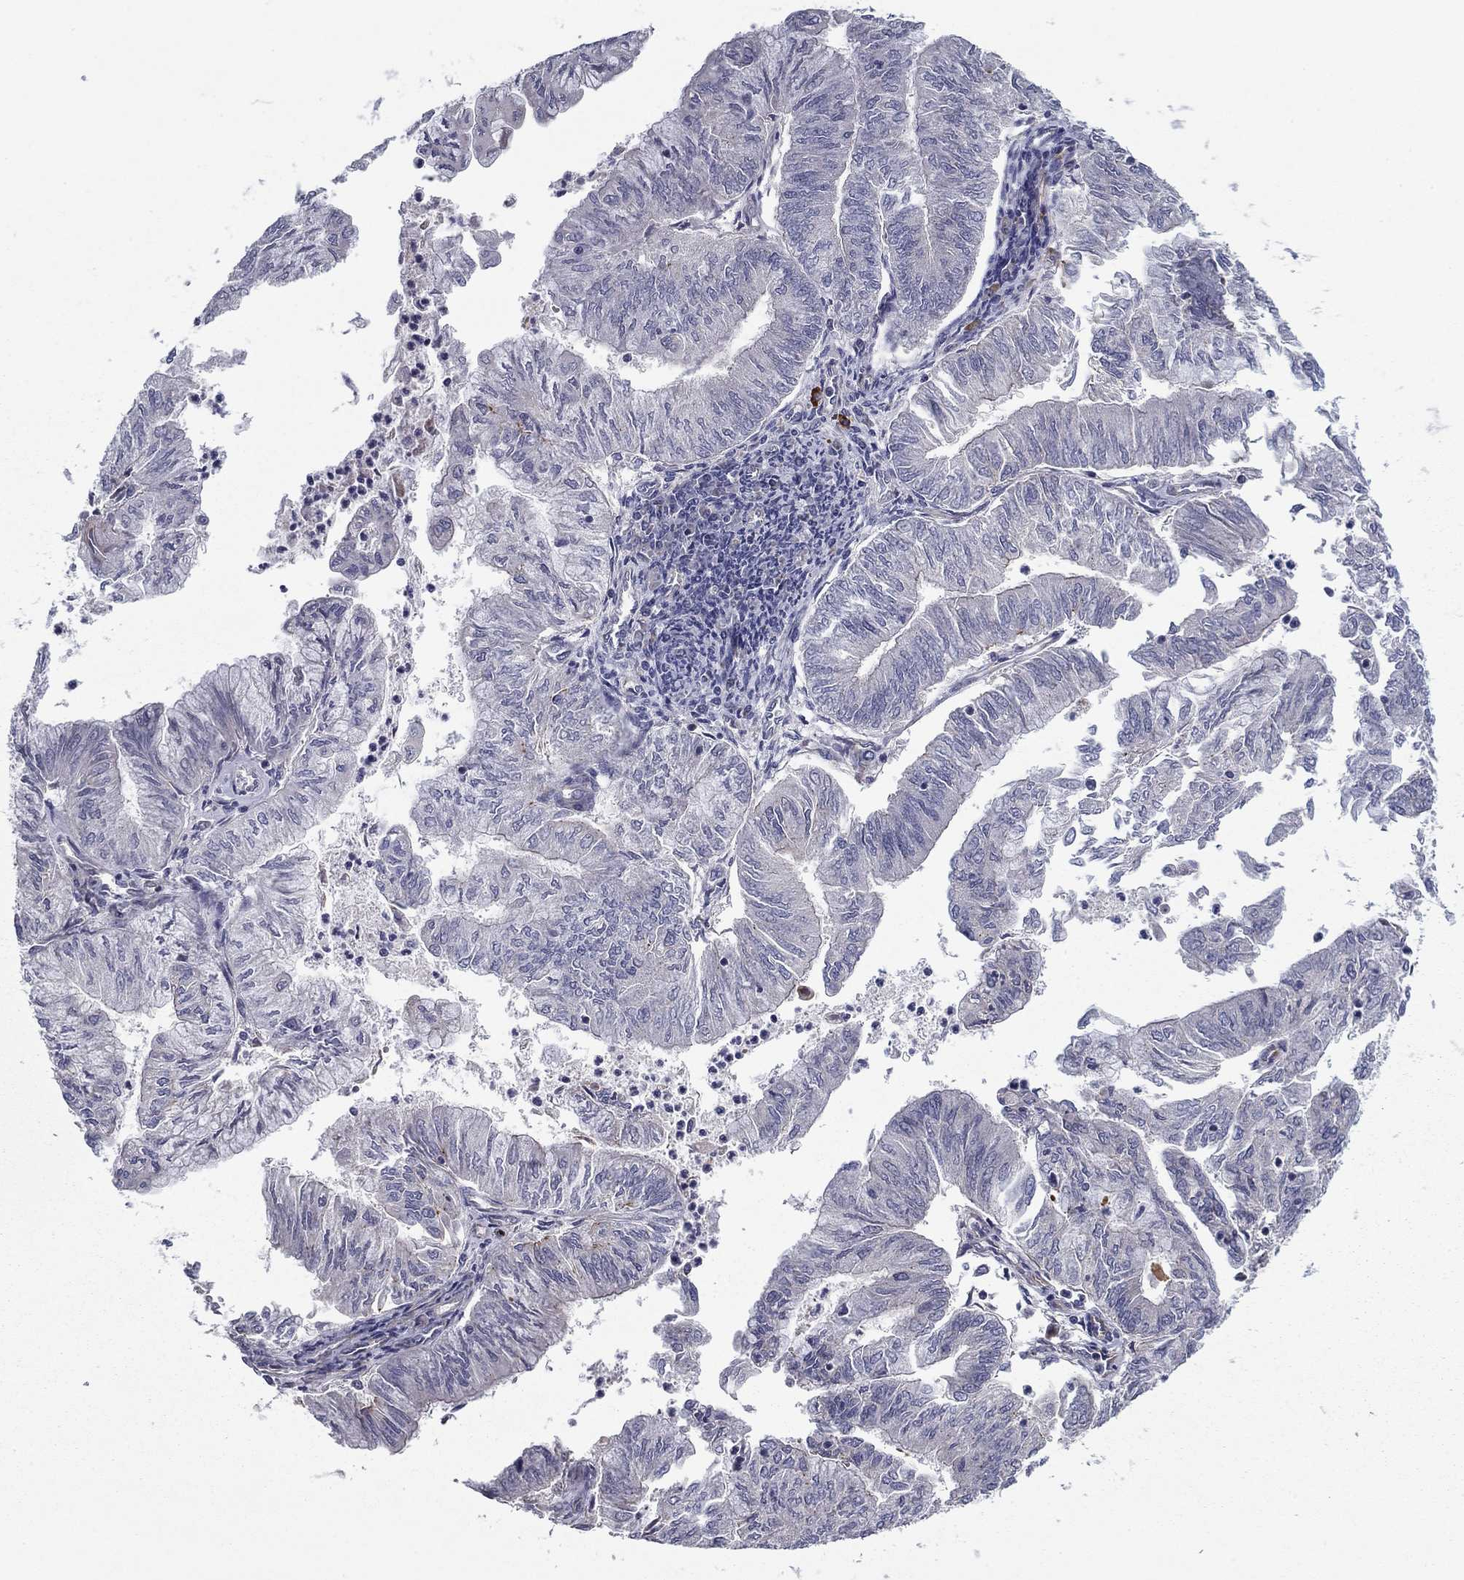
{"staining": {"intensity": "negative", "quantity": "none", "location": "none"}, "tissue": "endometrial cancer", "cell_type": "Tumor cells", "image_type": "cancer", "snomed": [{"axis": "morphology", "description": "Adenocarcinoma, NOS"}, {"axis": "topography", "description": "Endometrium"}], "caption": "This is an immunohistochemistry photomicrograph of endometrial adenocarcinoma. There is no positivity in tumor cells.", "gene": "CLSTN1", "patient": {"sex": "female", "age": 59}}